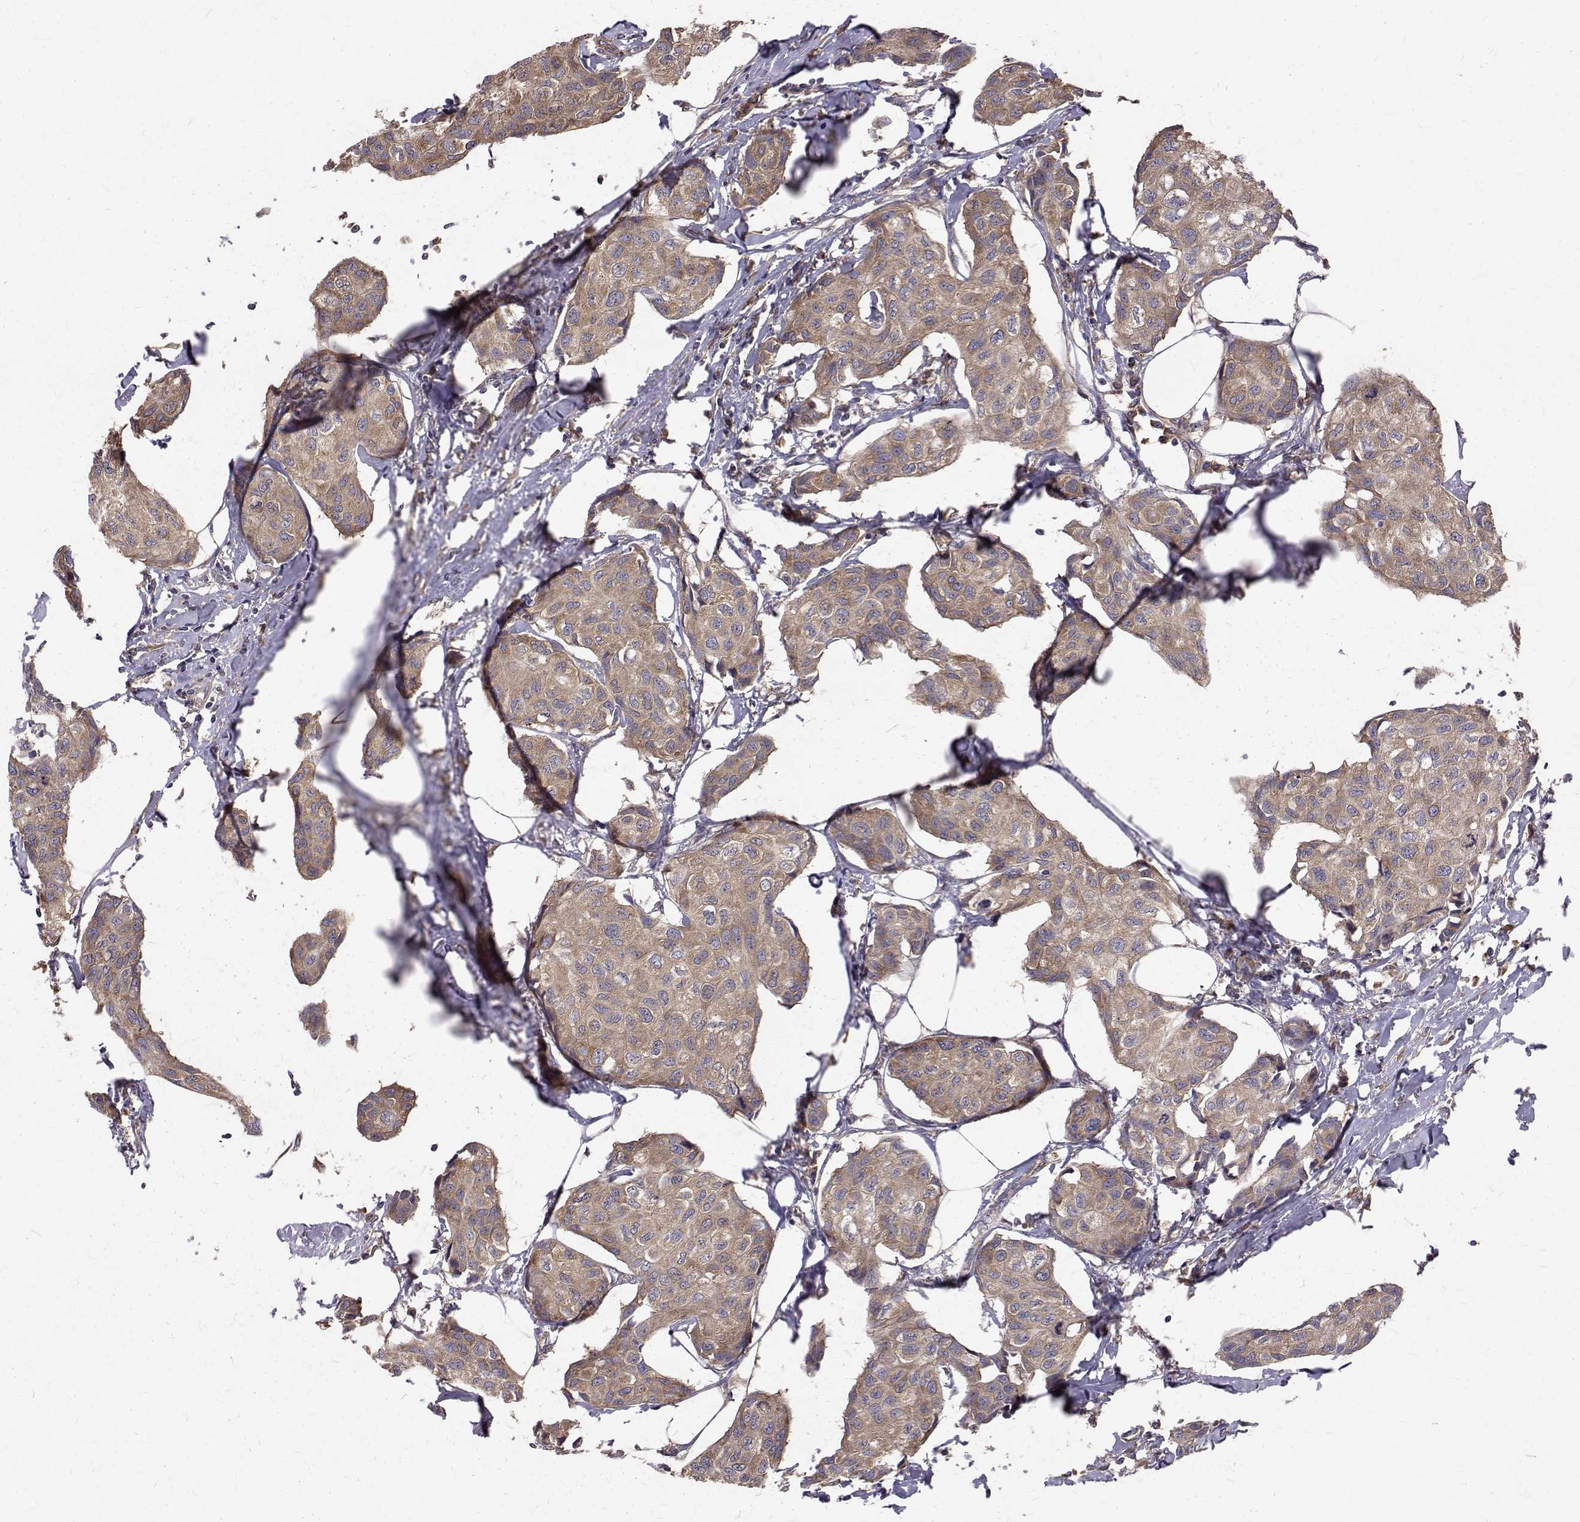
{"staining": {"intensity": "weak", "quantity": ">75%", "location": "cytoplasmic/membranous"}, "tissue": "breast cancer", "cell_type": "Tumor cells", "image_type": "cancer", "snomed": [{"axis": "morphology", "description": "Duct carcinoma"}, {"axis": "topography", "description": "Breast"}], "caption": "Immunohistochemical staining of breast invasive ductal carcinoma shows weak cytoplasmic/membranous protein positivity in approximately >75% of tumor cells.", "gene": "FARSB", "patient": {"sex": "female", "age": 80}}